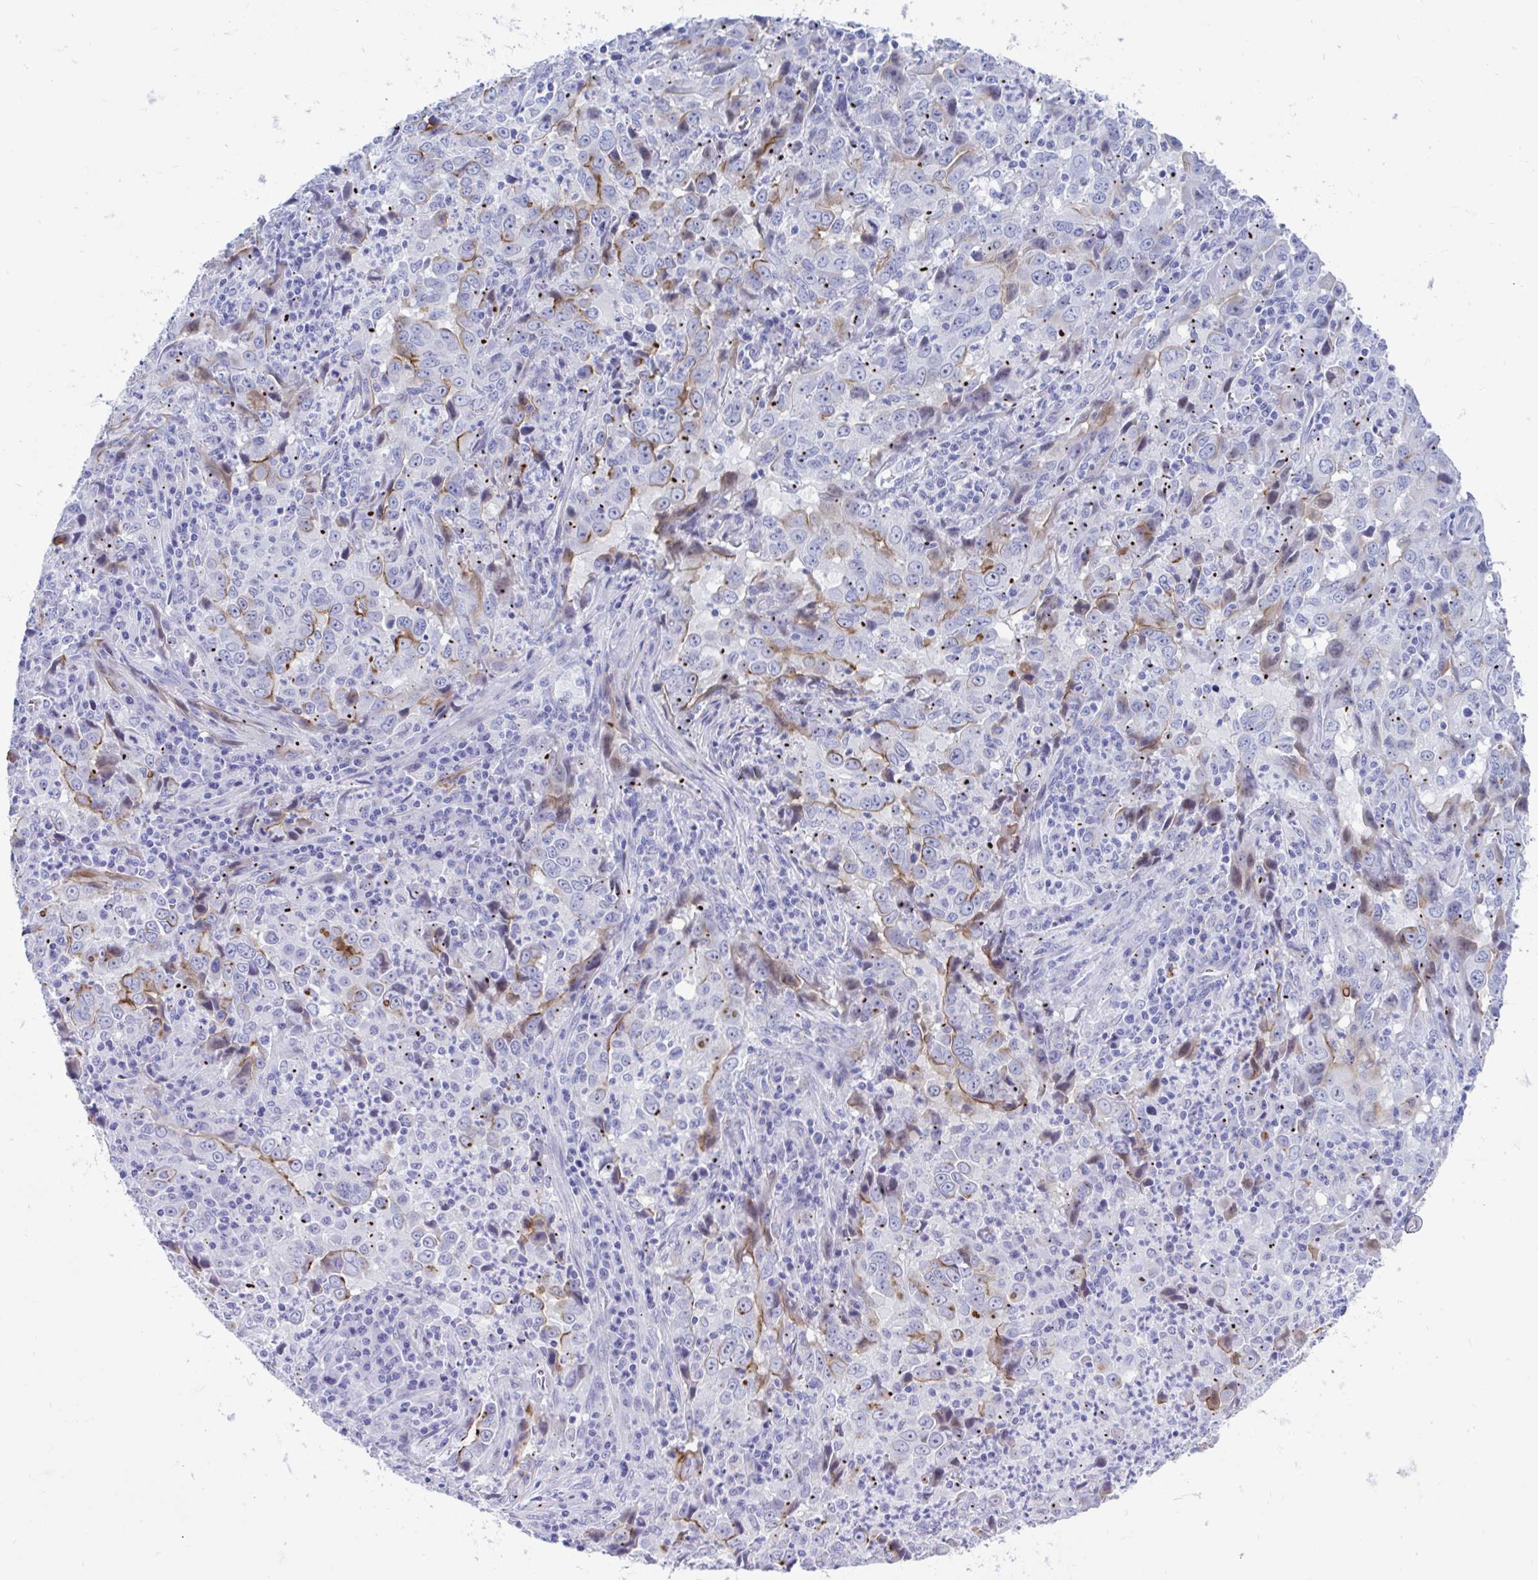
{"staining": {"intensity": "moderate", "quantity": "25%-75%", "location": "cytoplasmic/membranous"}, "tissue": "lung cancer", "cell_type": "Tumor cells", "image_type": "cancer", "snomed": [{"axis": "morphology", "description": "Adenocarcinoma, NOS"}, {"axis": "topography", "description": "Lung"}], "caption": "Immunohistochemical staining of lung cancer (adenocarcinoma) shows medium levels of moderate cytoplasmic/membranous protein staining in about 25%-75% of tumor cells. (Brightfield microscopy of DAB IHC at high magnification).", "gene": "TTC30B", "patient": {"sex": "male", "age": 67}}